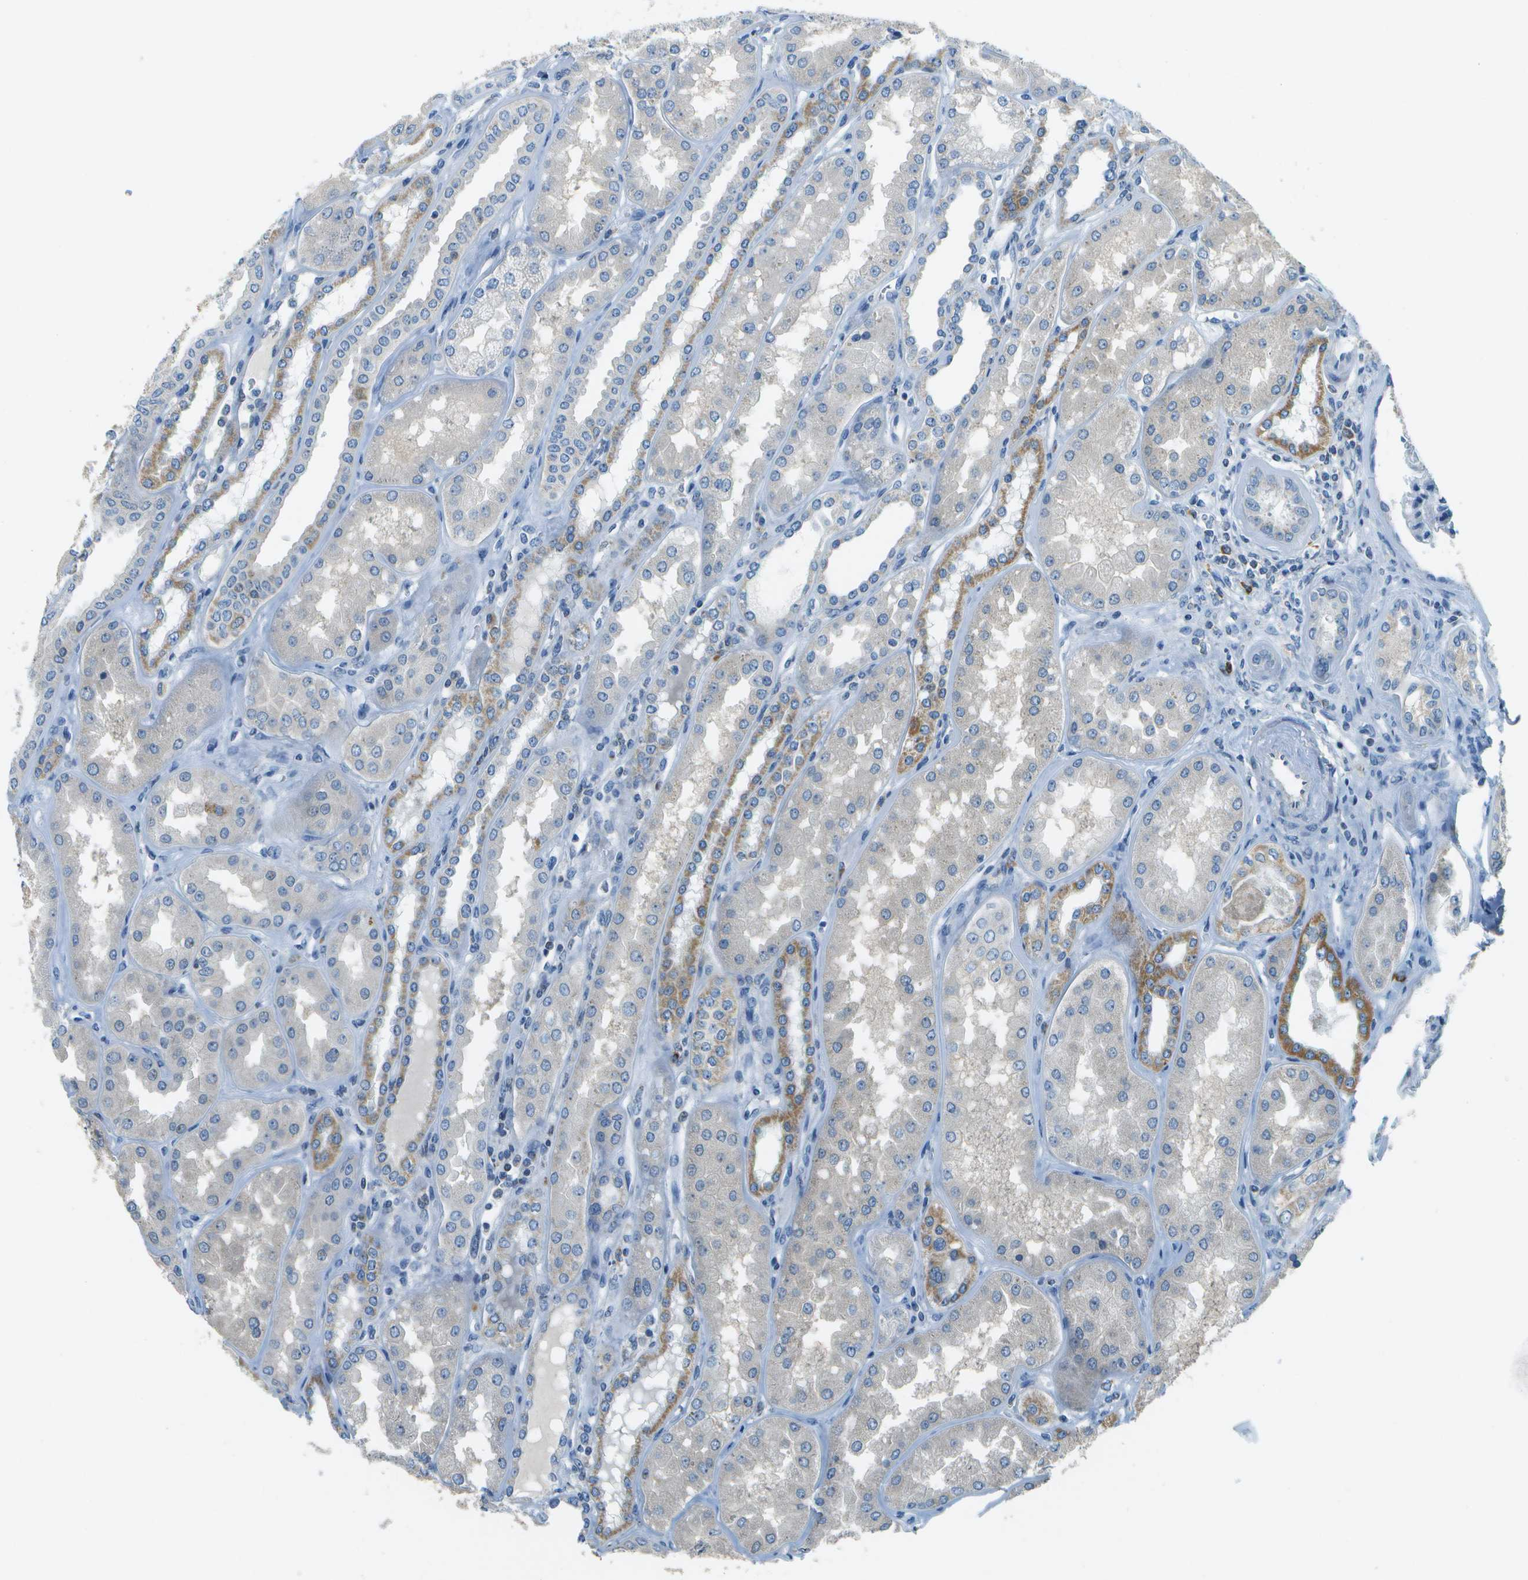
{"staining": {"intensity": "negative", "quantity": "none", "location": "none"}, "tissue": "kidney", "cell_type": "Cells in glomeruli", "image_type": "normal", "snomed": [{"axis": "morphology", "description": "Normal tissue, NOS"}, {"axis": "topography", "description": "Kidney"}], "caption": "Benign kidney was stained to show a protein in brown. There is no significant positivity in cells in glomeruli. Nuclei are stained in blue.", "gene": "PTGIS", "patient": {"sex": "female", "age": 56}}